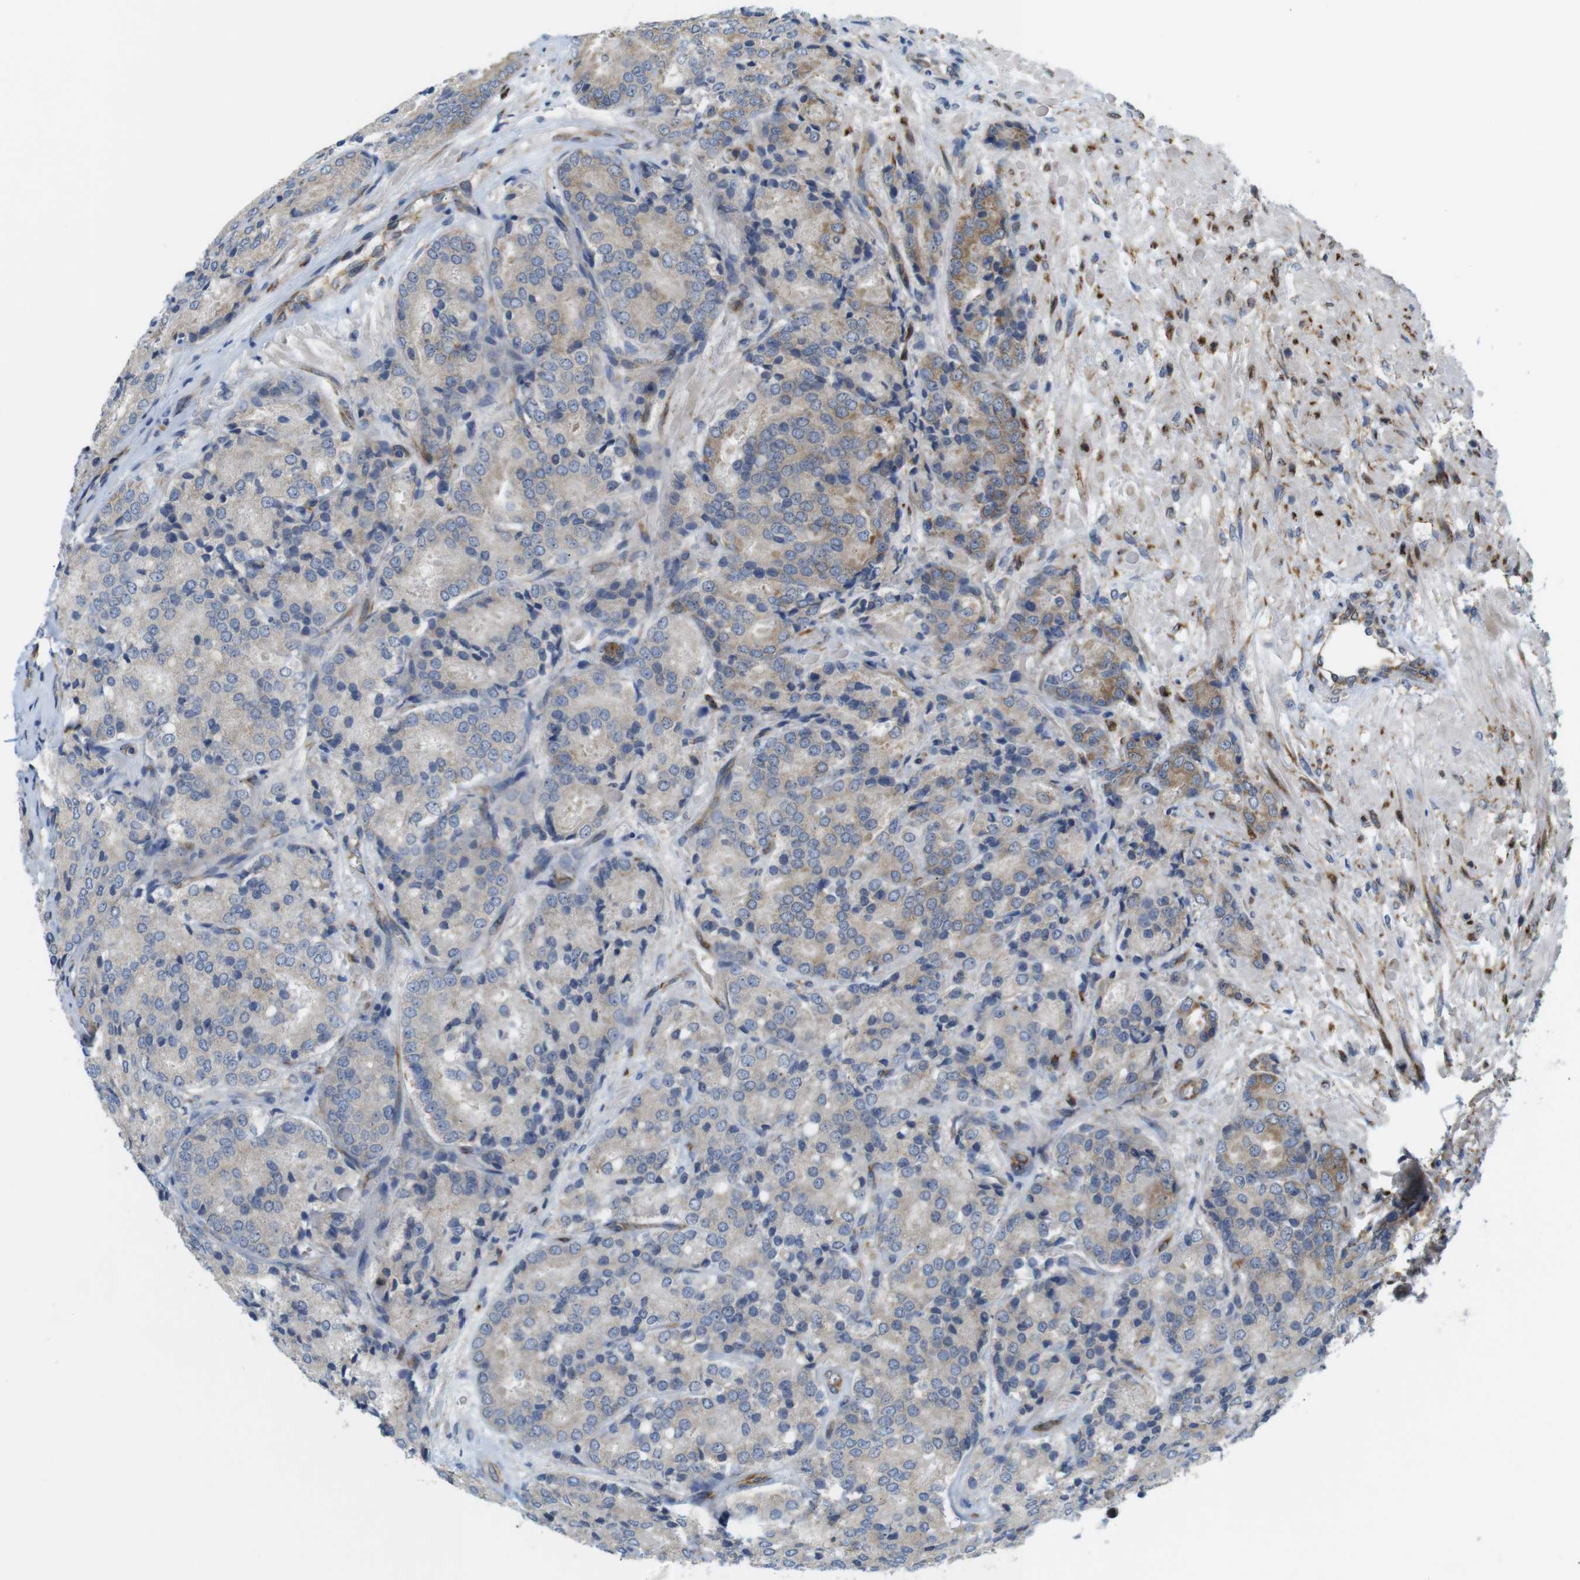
{"staining": {"intensity": "moderate", "quantity": "25%-75%", "location": "cytoplasmic/membranous"}, "tissue": "prostate cancer", "cell_type": "Tumor cells", "image_type": "cancer", "snomed": [{"axis": "morphology", "description": "Adenocarcinoma, High grade"}, {"axis": "topography", "description": "Prostate"}], "caption": "Protein expression analysis of human prostate adenocarcinoma (high-grade) reveals moderate cytoplasmic/membranous staining in approximately 25%-75% of tumor cells.", "gene": "PCNX2", "patient": {"sex": "male", "age": 65}}